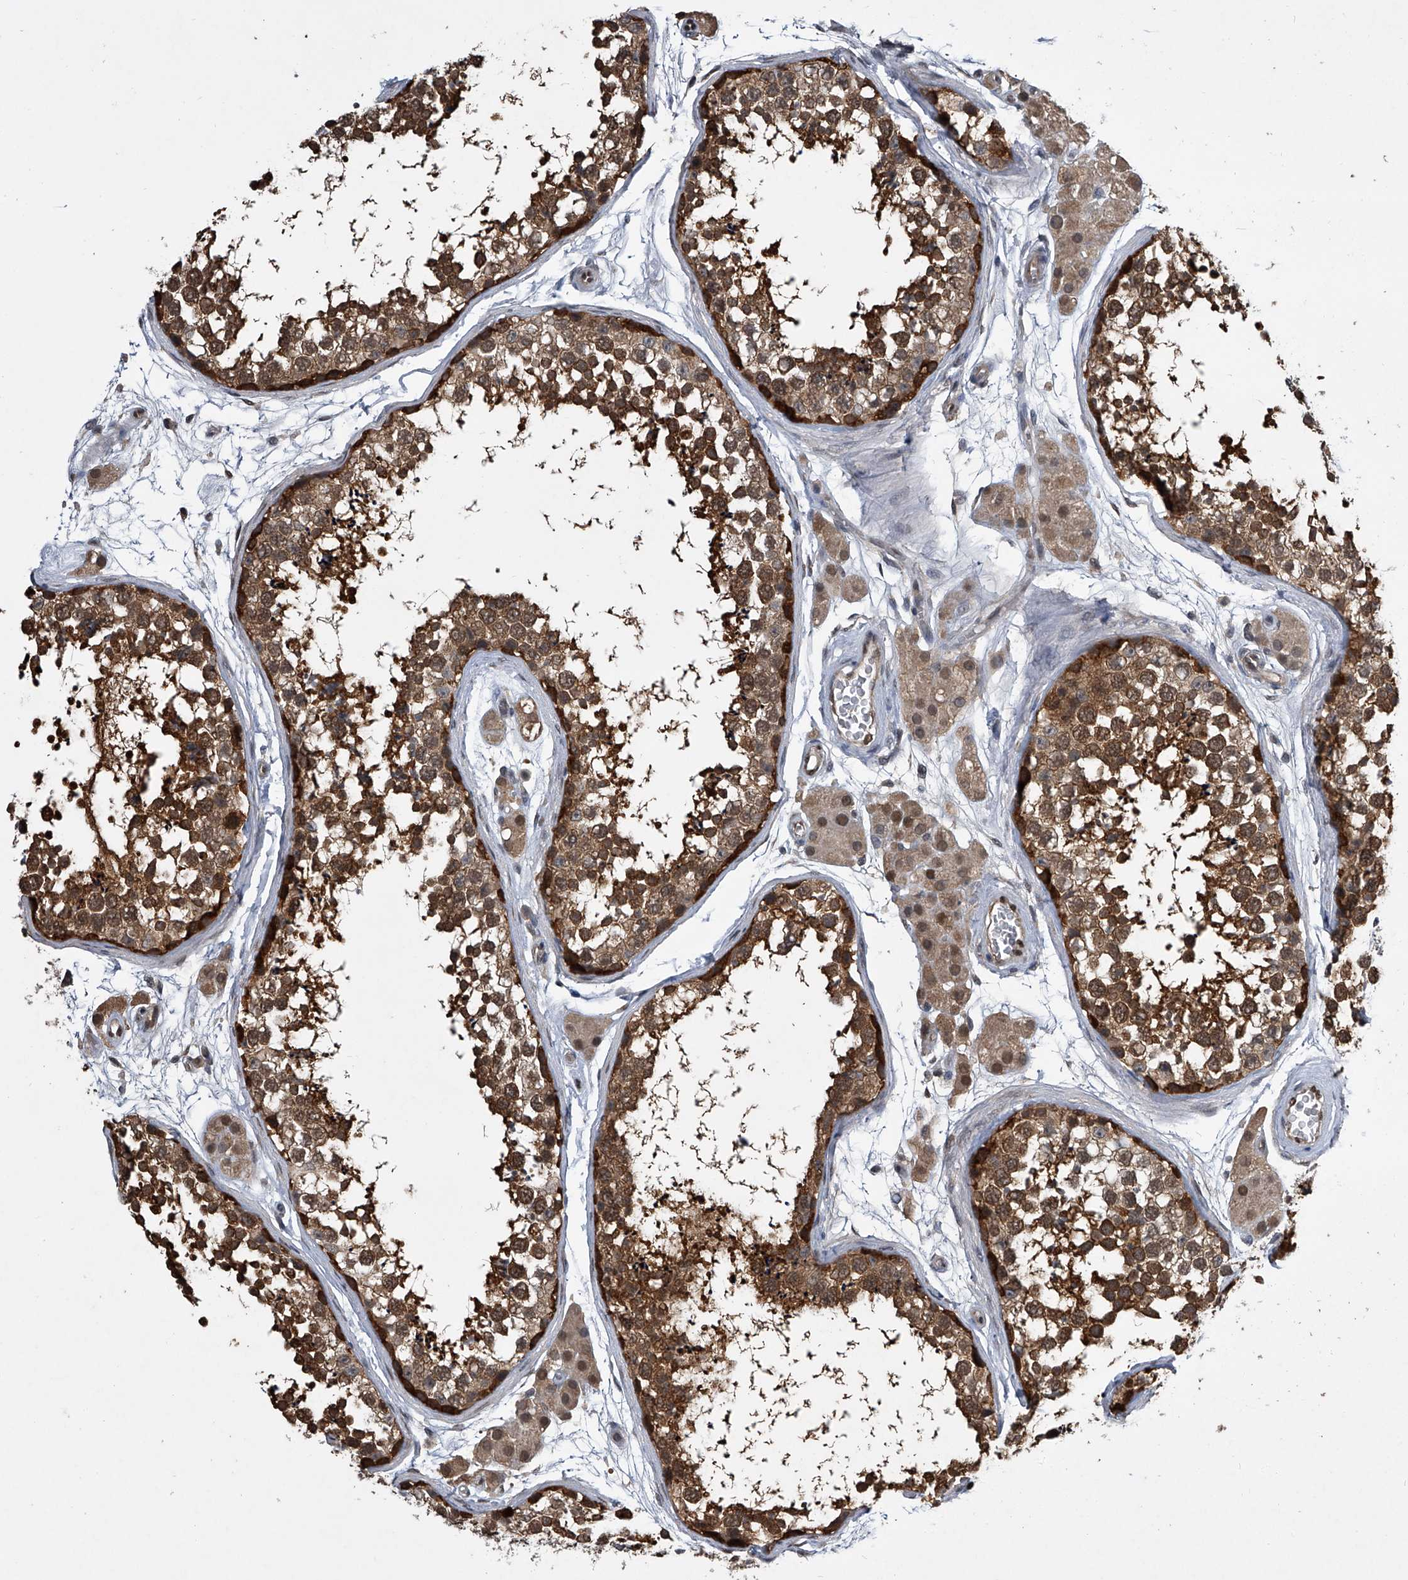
{"staining": {"intensity": "strong", "quantity": ">75%", "location": "cytoplasmic/membranous"}, "tissue": "testis", "cell_type": "Cells in seminiferous ducts", "image_type": "normal", "snomed": [{"axis": "morphology", "description": "Normal tissue, NOS"}, {"axis": "topography", "description": "Testis"}], "caption": "Brown immunohistochemical staining in unremarkable human testis shows strong cytoplasmic/membranous expression in approximately >75% of cells in seminiferous ducts.", "gene": "TSNAX", "patient": {"sex": "male", "age": 56}}